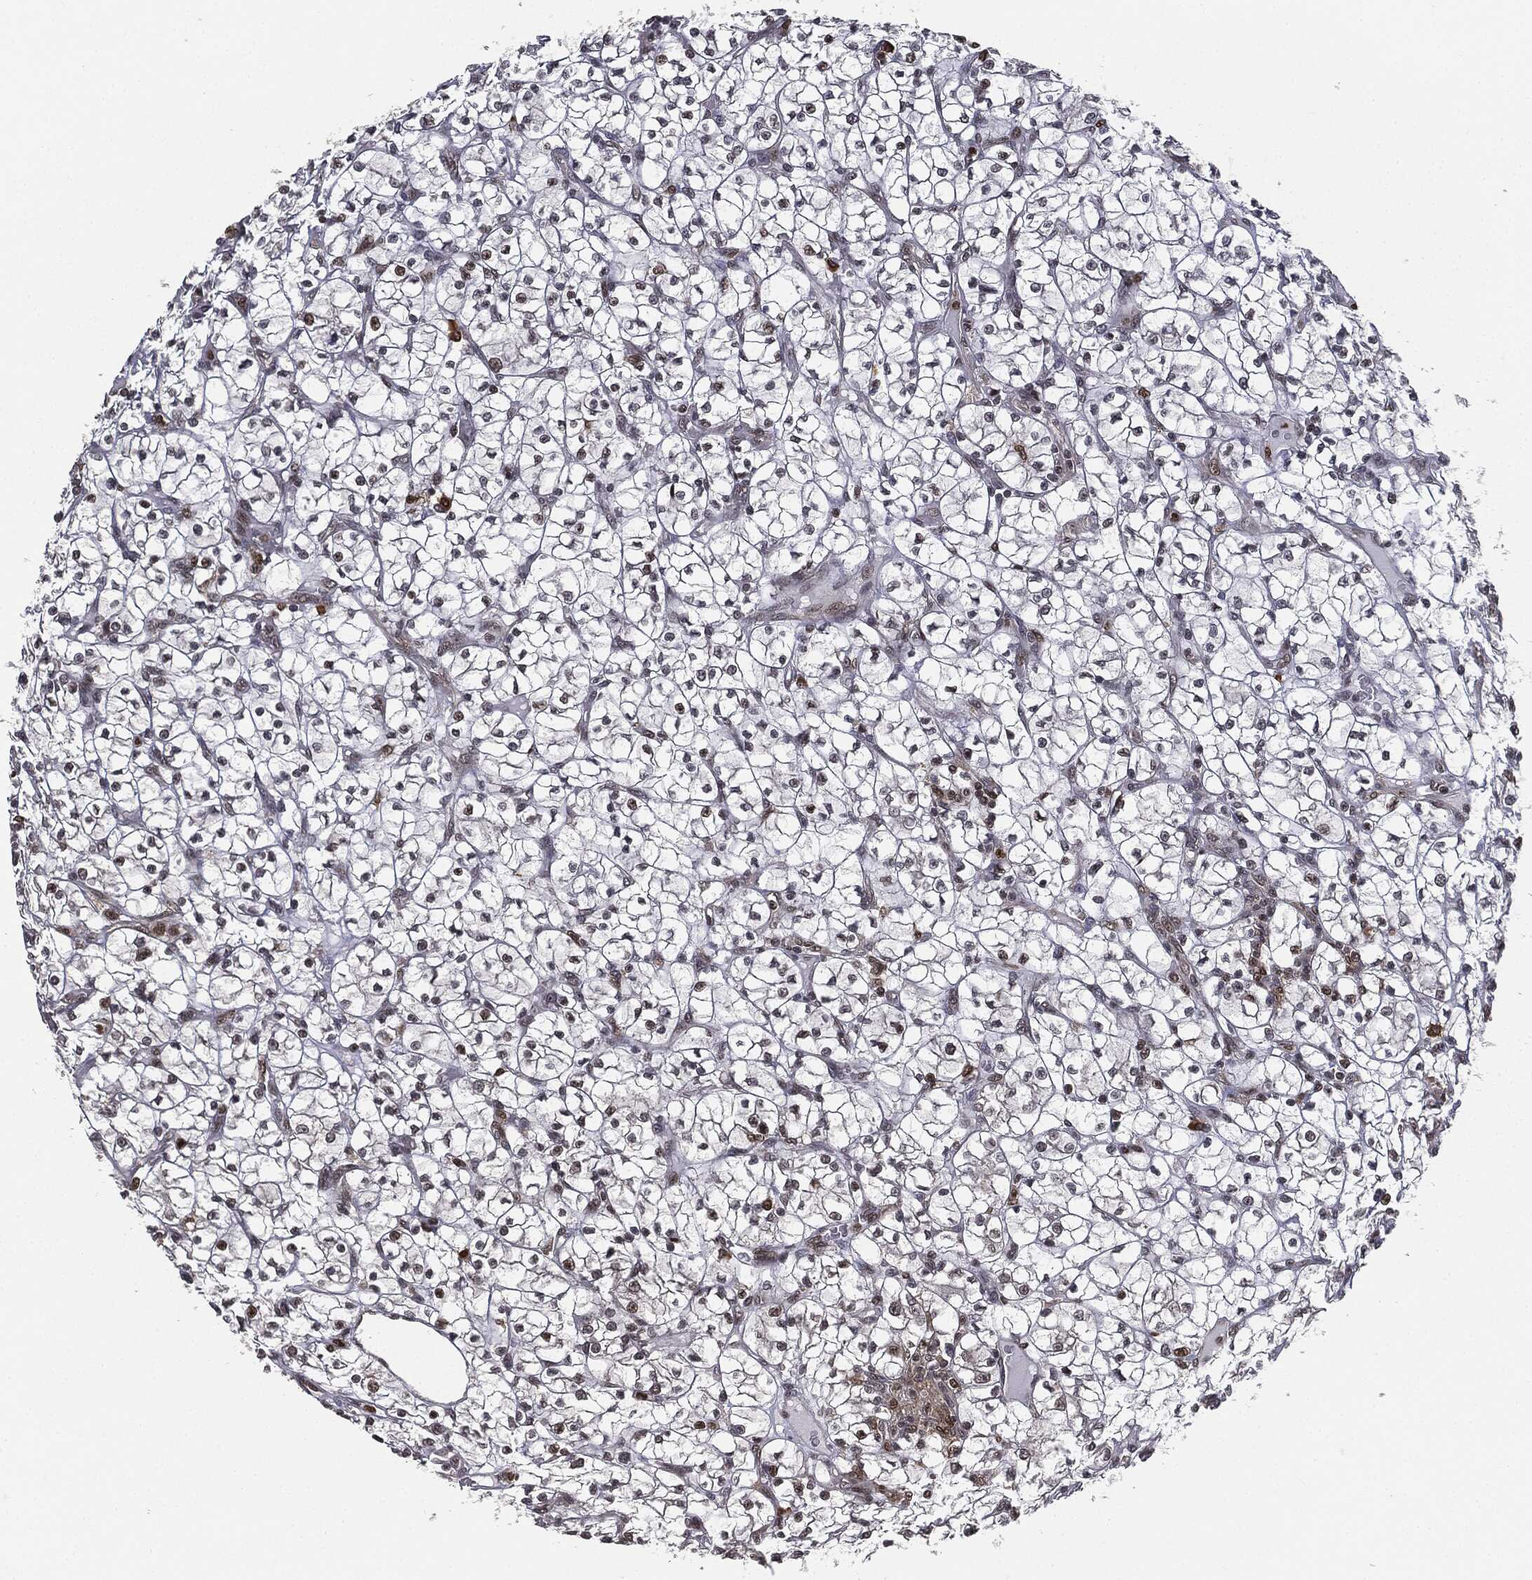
{"staining": {"intensity": "moderate", "quantity": "<25%", "location": "nuclear"}, "tissue": "renal cancer", "cell_type": "Tumor cells", "image_type": "cancer", "snomed": [{"axis": "morphology", "description": "Adenocarcinoma, NOS"}, {"axis": "topography", "description": "Kidney"}], "caption": "Immunohistochemistry of renal adenocarcinoma demonstrates low levels of moderate nuclear positivity in about <25% of tumor cells.", "gene": "TBC1D22A", "patient": {"sex": "female", "age": 64}}